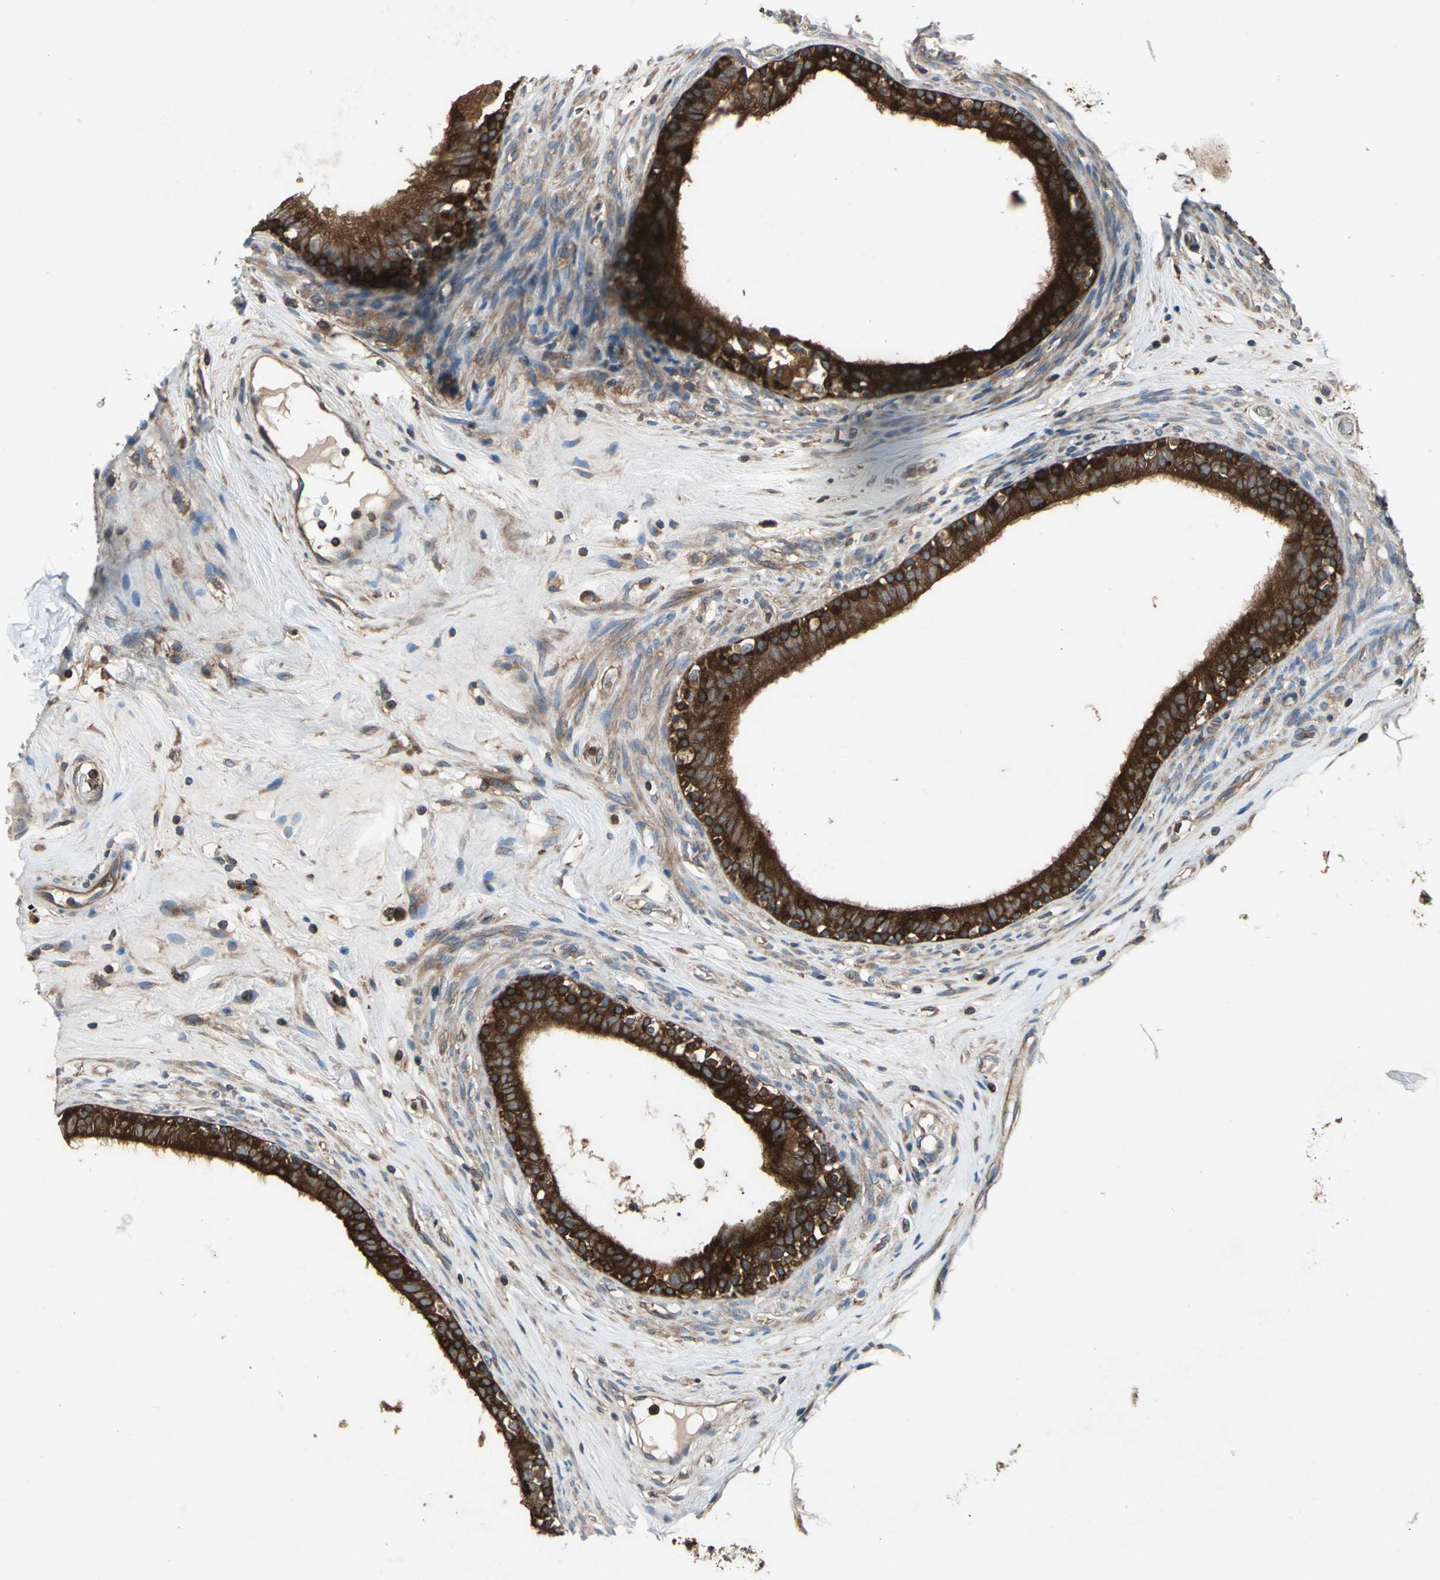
{"staining": {"intensity": "strong", "quantity": ">75%", "location": "cytoplasmic/membranous"}, "tissue": "epididymis", "cell_type": "Glandular cells", "image_type": "normal", "snomed": [{"axis": "morphology", "description": "Normal tissue, NOS"}, {"axis": "morphology", "description": "Inflammation, NOS"}, {"axis": "topography", "description": "Epididymis"}], "caption": "Human epididymis stained with a brown dye reveals strong cytoplasmic/membranous positive staining in approximately >75% of glandular cells.", "gene": "CAPN1", "patient": {"sex": "male", "age": 84}}